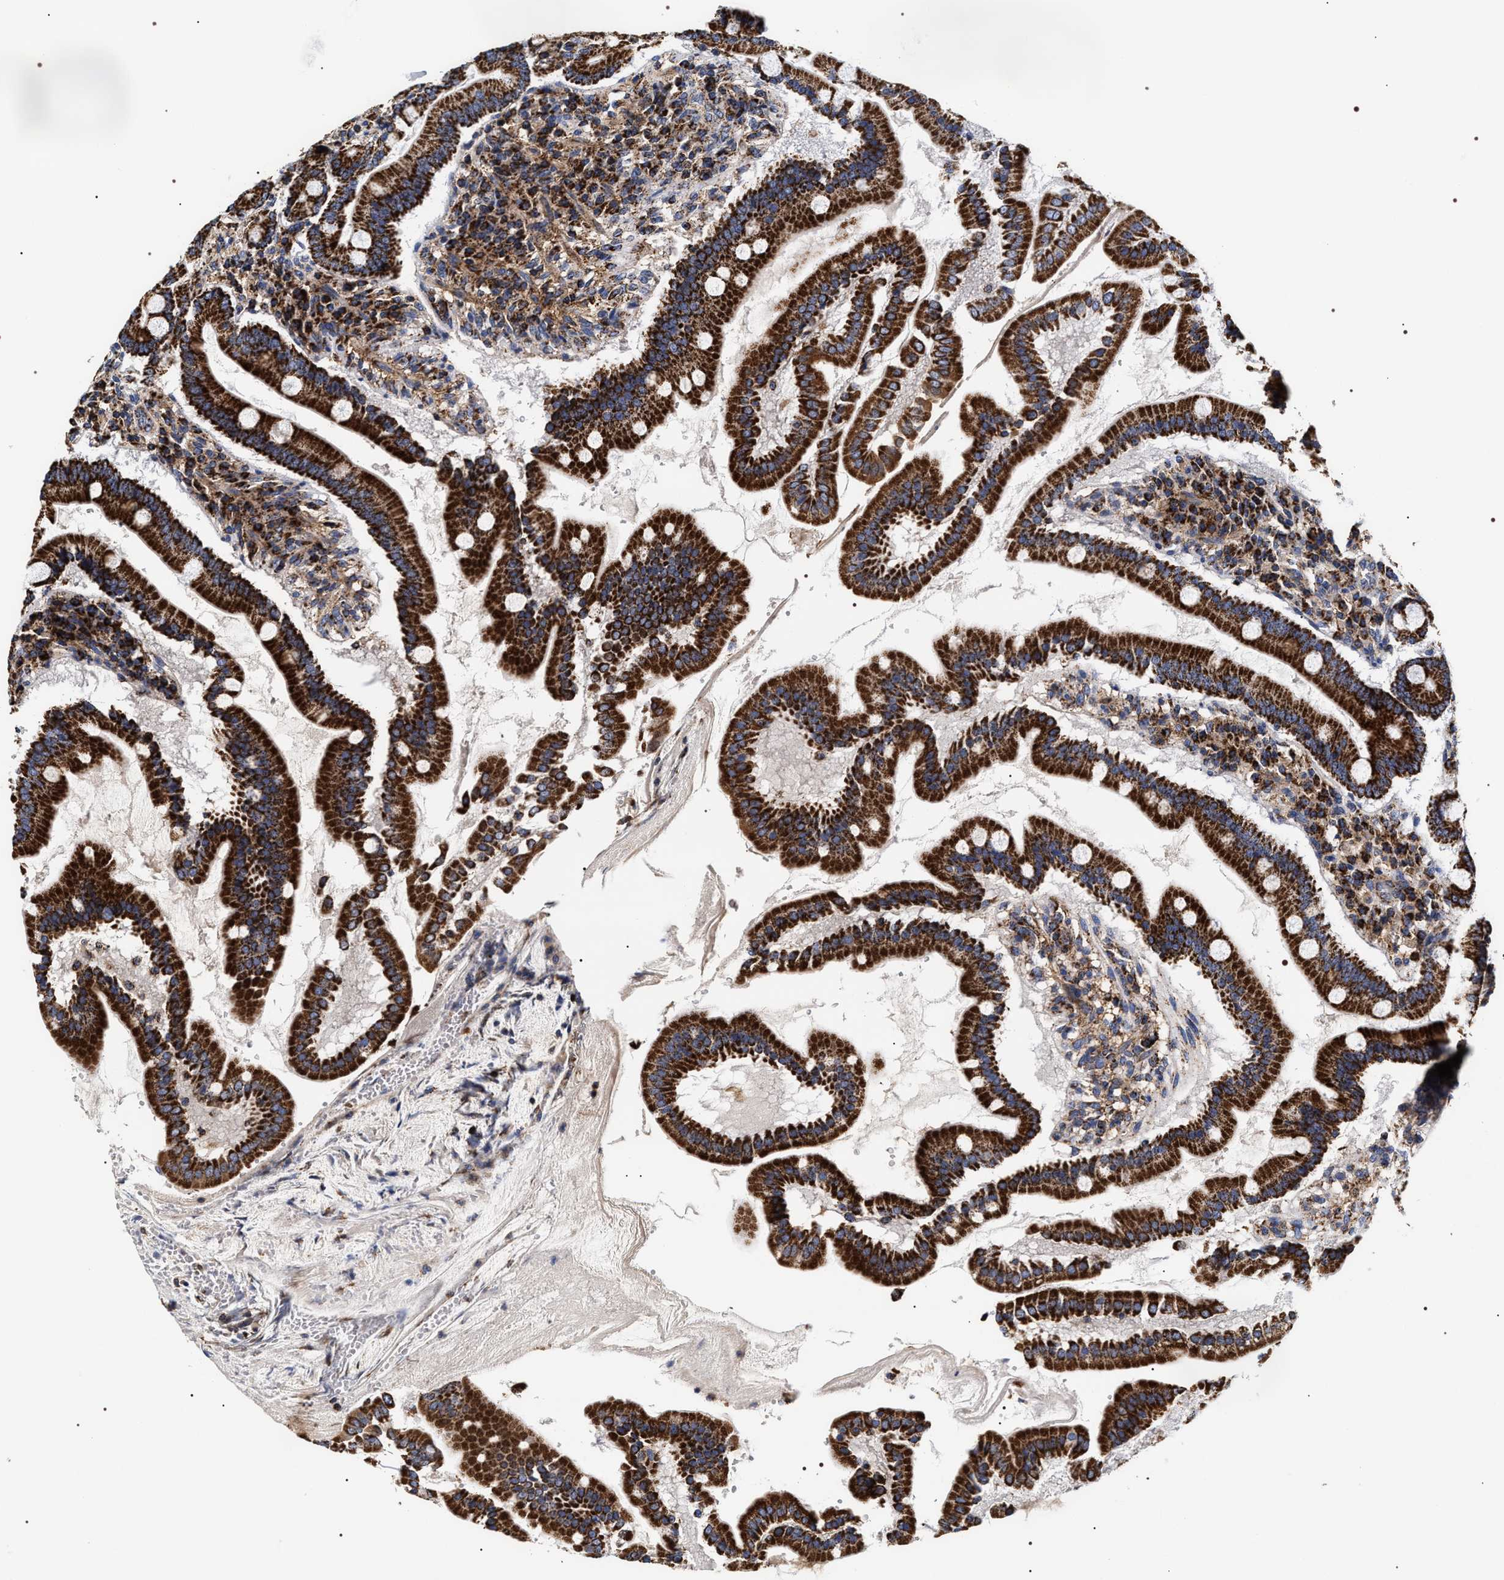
{"staining": {"intensity": "strong", "quantity": ">75%", "location": "cytoplasmic/membranous"}, "tissue": "duodenum", "cell_type": "Glandular cells", "image_type": "normal", "snomed": [{"axis": "morphology", "description": "Normal tissue, NOS"}, {"axis": "topography", "description": "Duodenum"}], "caption": "Human duodenum stained with a brown dye shows strong cytoplasmic/membranous positive positivity in about >75% of glandular cells.", "gene": "COG5", "patient": {"sex": "male", "age": 50}}